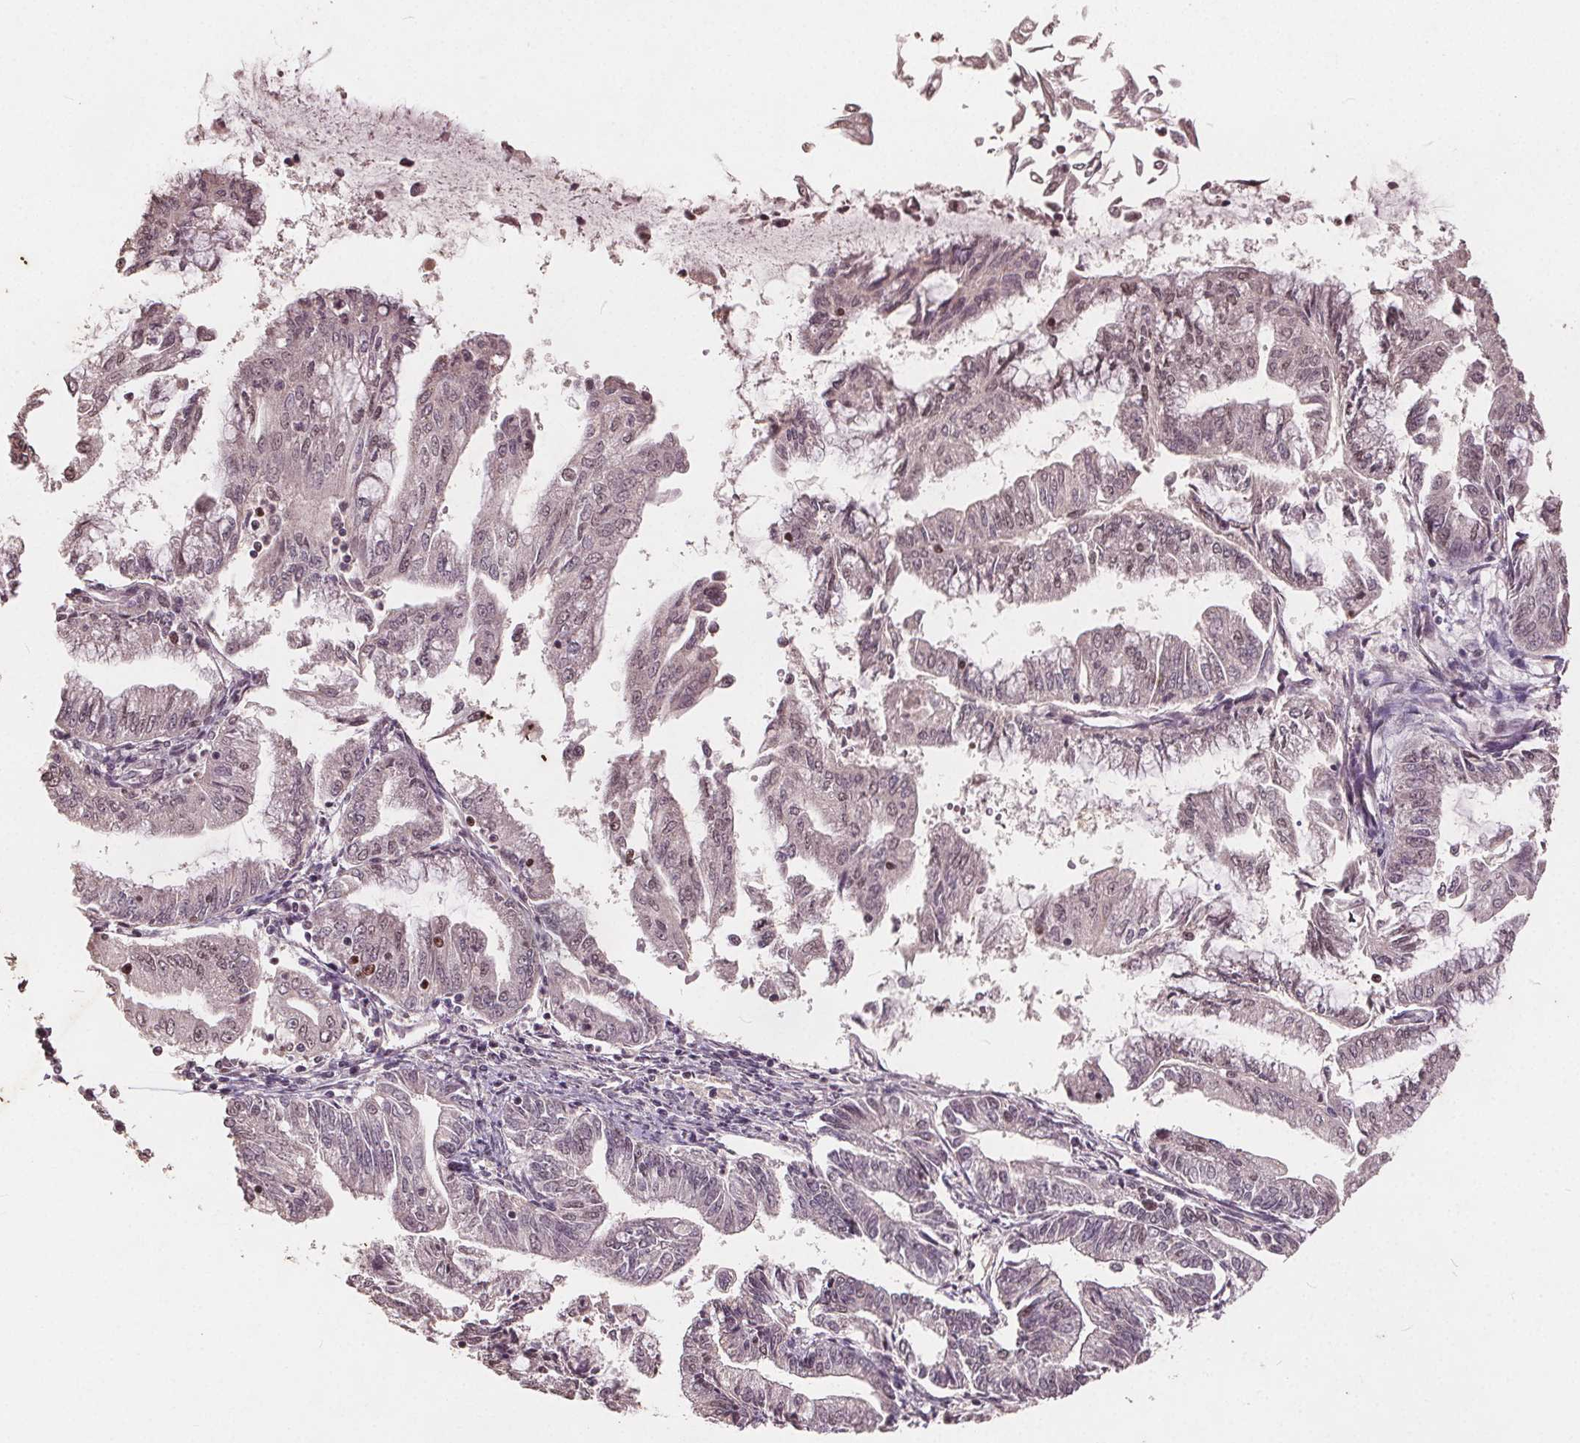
{"staining": {"intensity": "weak", "quantity": ">75%", "location": "nuclear"}, "tissue": "endometrial cancer", "cell_type": "Tumor cells", "image_type": "cancer", "snomed": [{"axis": "morphology", "description": "Adenocarcinoma, NOS"}, {"axis": "topography", "description": "Endometrium"}], "caption": "This is an image of IHC staining of endometrial cancer (adenocarcinoma), which shows weak expression in the nuclear of tumor cells.", "gene": "DNMT3B", "patient": {"sex": "female", "age": 55}}